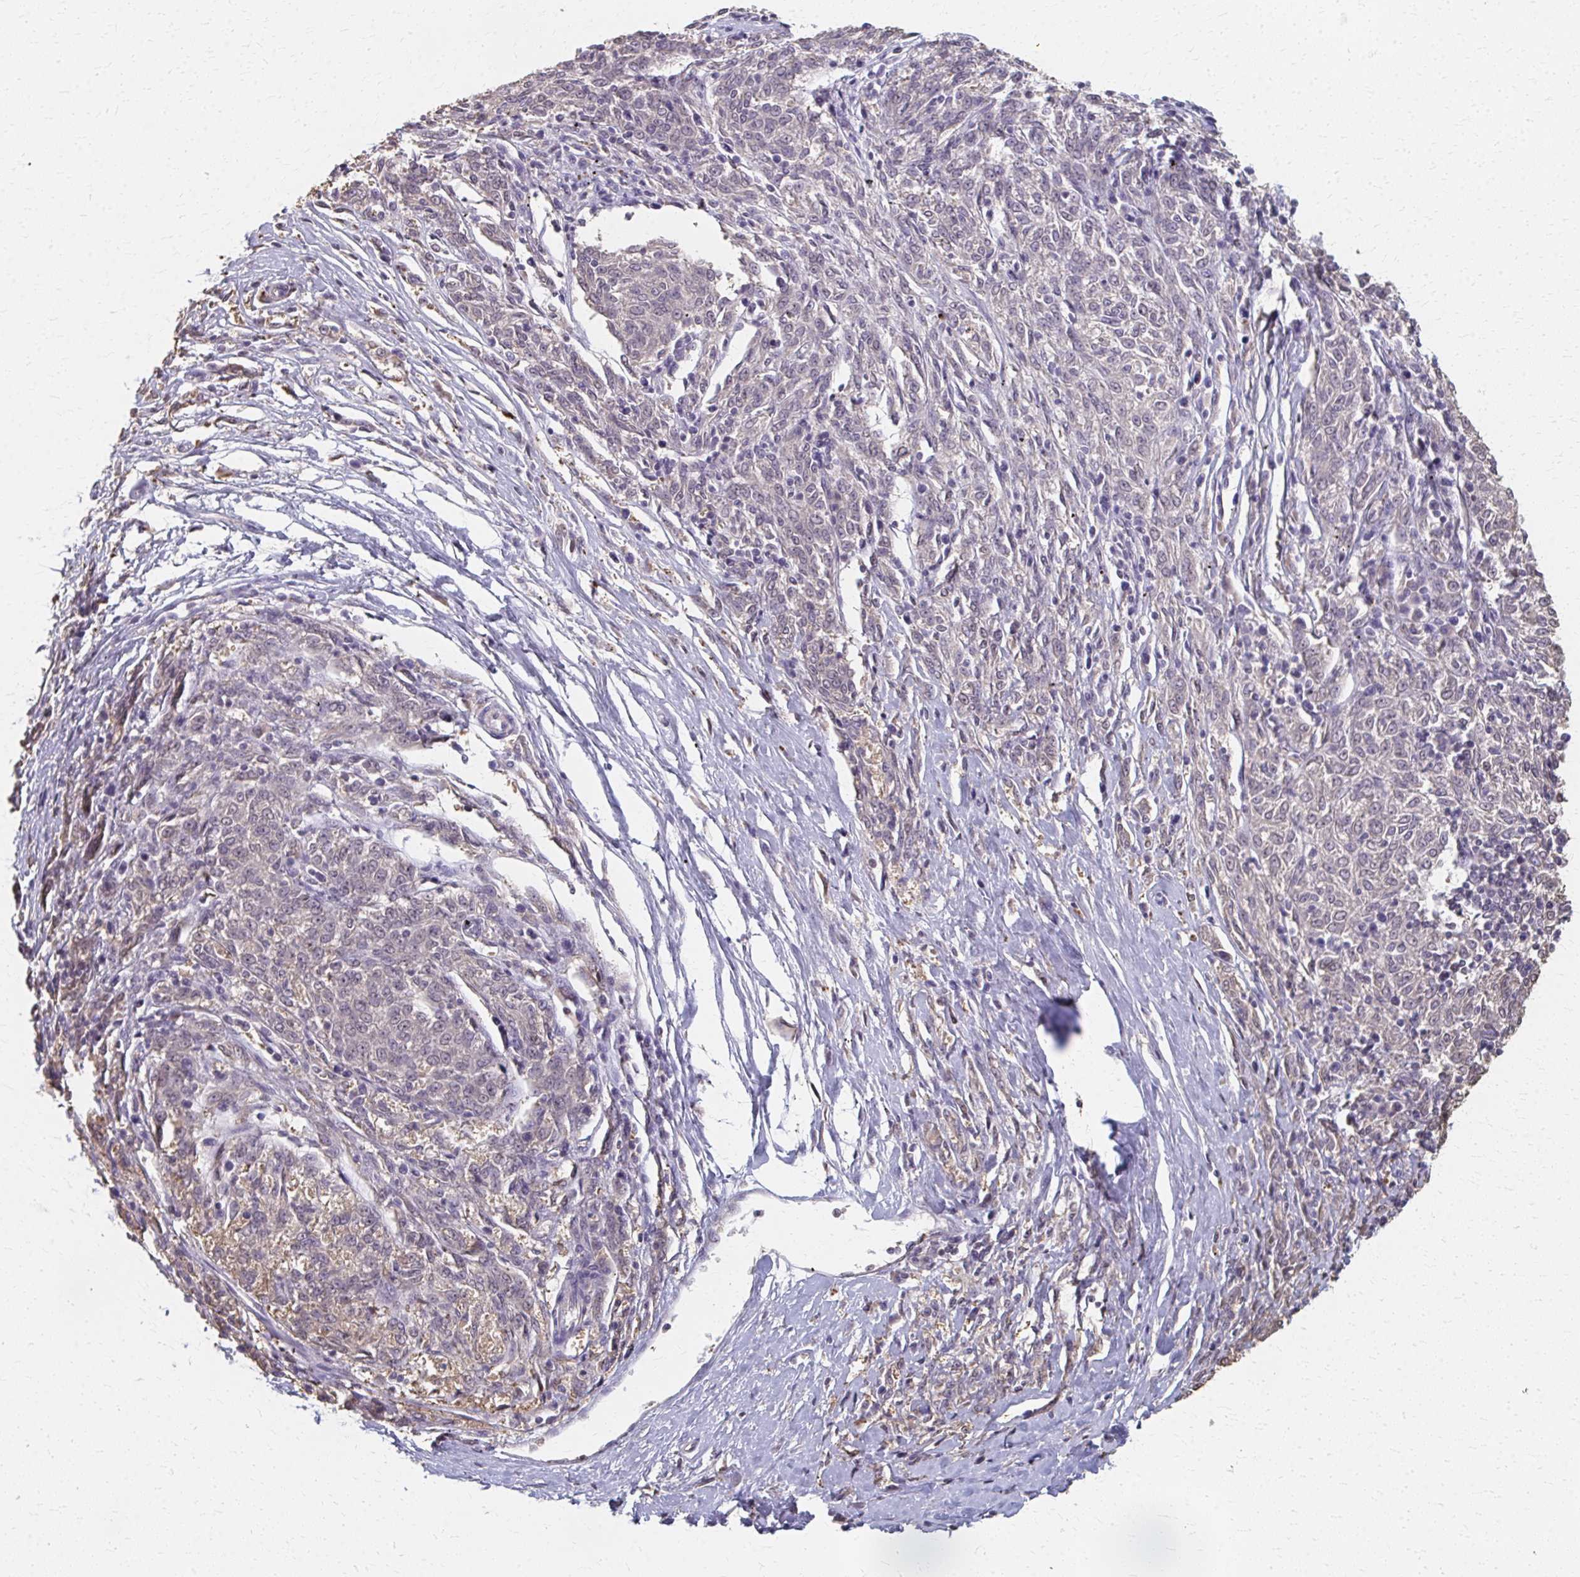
{"staining": {"intensity": "weak", "quantity": "25%-75%", "location": "cytoplasmic/membranous"}, "tissue": "melanoma", "cell_type": "Tumor cells", "image_type": "cancer", "snomed": [{"axis": "morphology", "description": "Malignant melanoma, NOS"}, {"axis": "topography", "description": "Skin"}], "caption": "Approximately 25%-75% of tumor cells in human melanoma exhibit weak cytoplasmic/membranous protein positivity as visualized by brown immunohistochemical staining.", "gene": "RABGAP1L", "patient": {"sex": "female", "age": 72}}